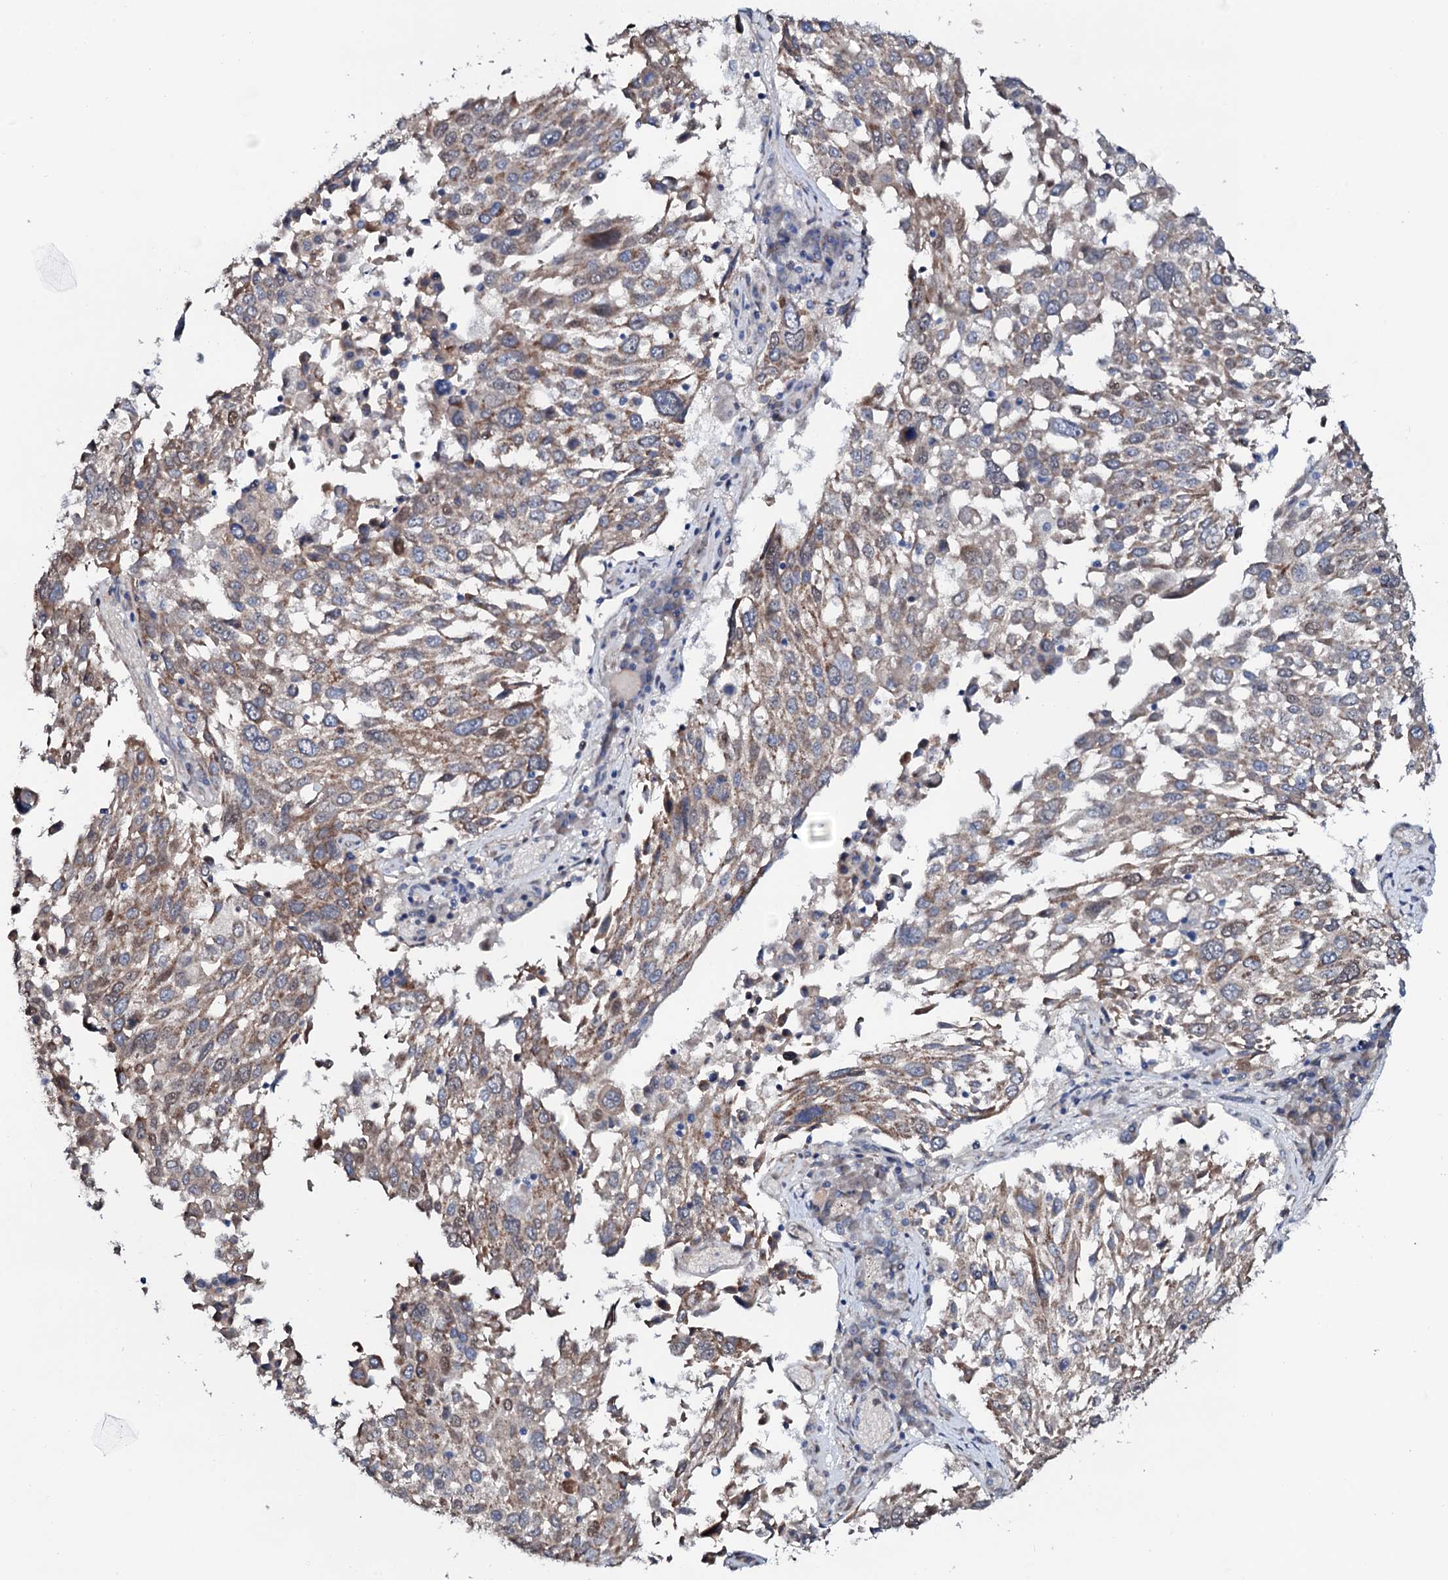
{"staining": {"intensity": "weak", "quantity": "25%-75%", "location": "cytoplasmic/membranous"}, "tissue": "lung cancer", "cell_type": "Tumor cells", "image_type": "cancer", "snomed": [{"axis": "morphology", "description": "Squamous cell carcinoma, NOS"}, {"axis": "topography", "description": "Lung"}], "caption": "Immunohistochemical staining of lung squamous cell carcinoma shows weak cytoplasmic/membranous protein positivity in approximately 25%-75% of tumor cells. The staining is performed using DAB (3,3'-diaminobenzidine) brown chromogen to label protein expression. The nuclei are counter-stained blue using hematoxylin.", "gene": "PPP1R3D", "patient": {"sex": "male", "age": 65}}